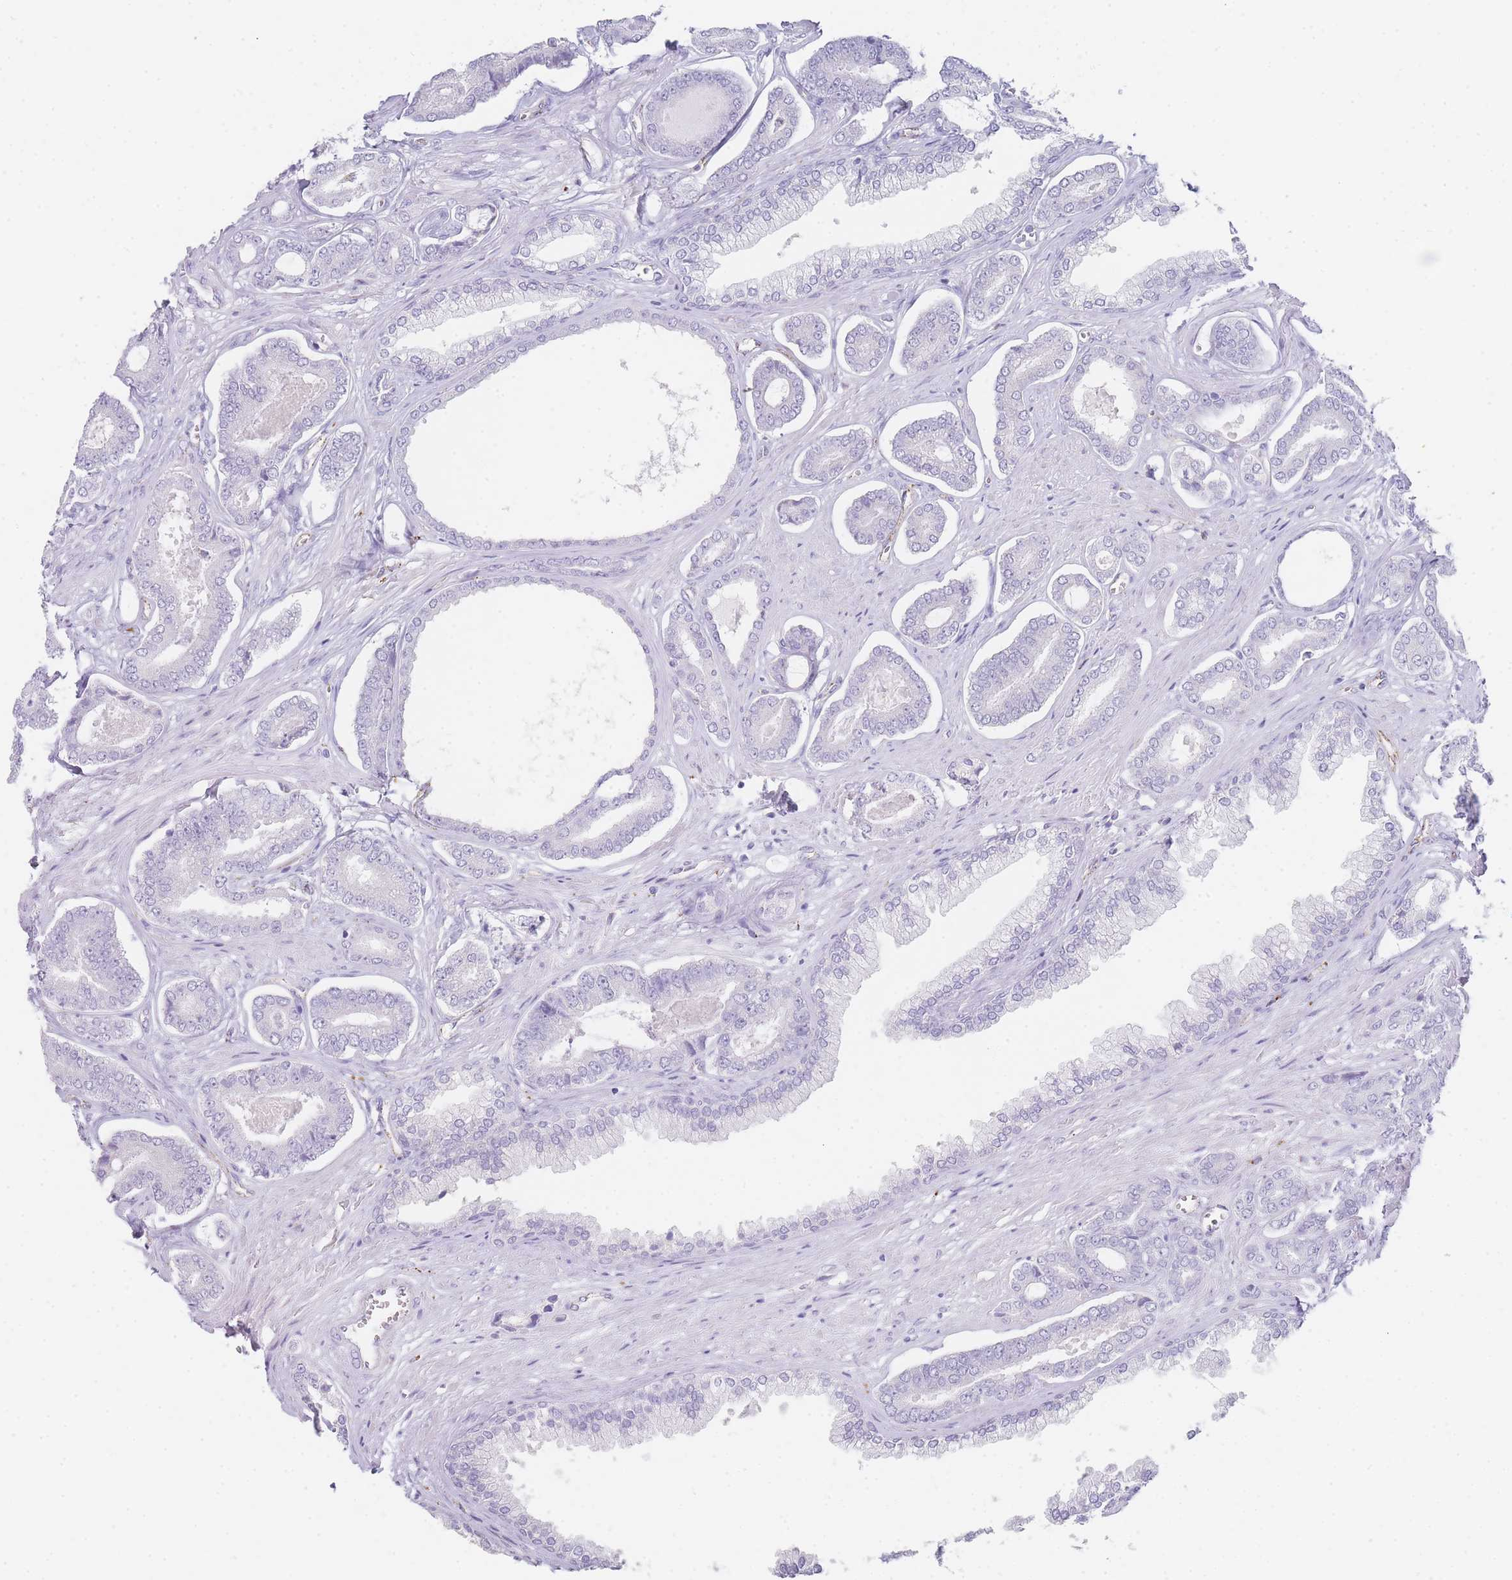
{"staining": {"intensity": "negative", "quantity": "none", "location": "none"}, "tissue": "prostate cancer", "cell_type": "Tumor cells", "image_type": "cancer", "snomed": [{"axis": "morphology", "description": "Adenocarcinoma, NOS"}, {"axis": "topography", "description": "Prostate and seminal vesicle, NOS"}], "caption": "High power microscopy micrograph of an immunohistochemistry (IHC) photomicrograph of adenocarcinoma (prostate), revealing no significant staining in tumor cells.", "gene": "RHO", "patient": {"sex": "male", "age": 76}}